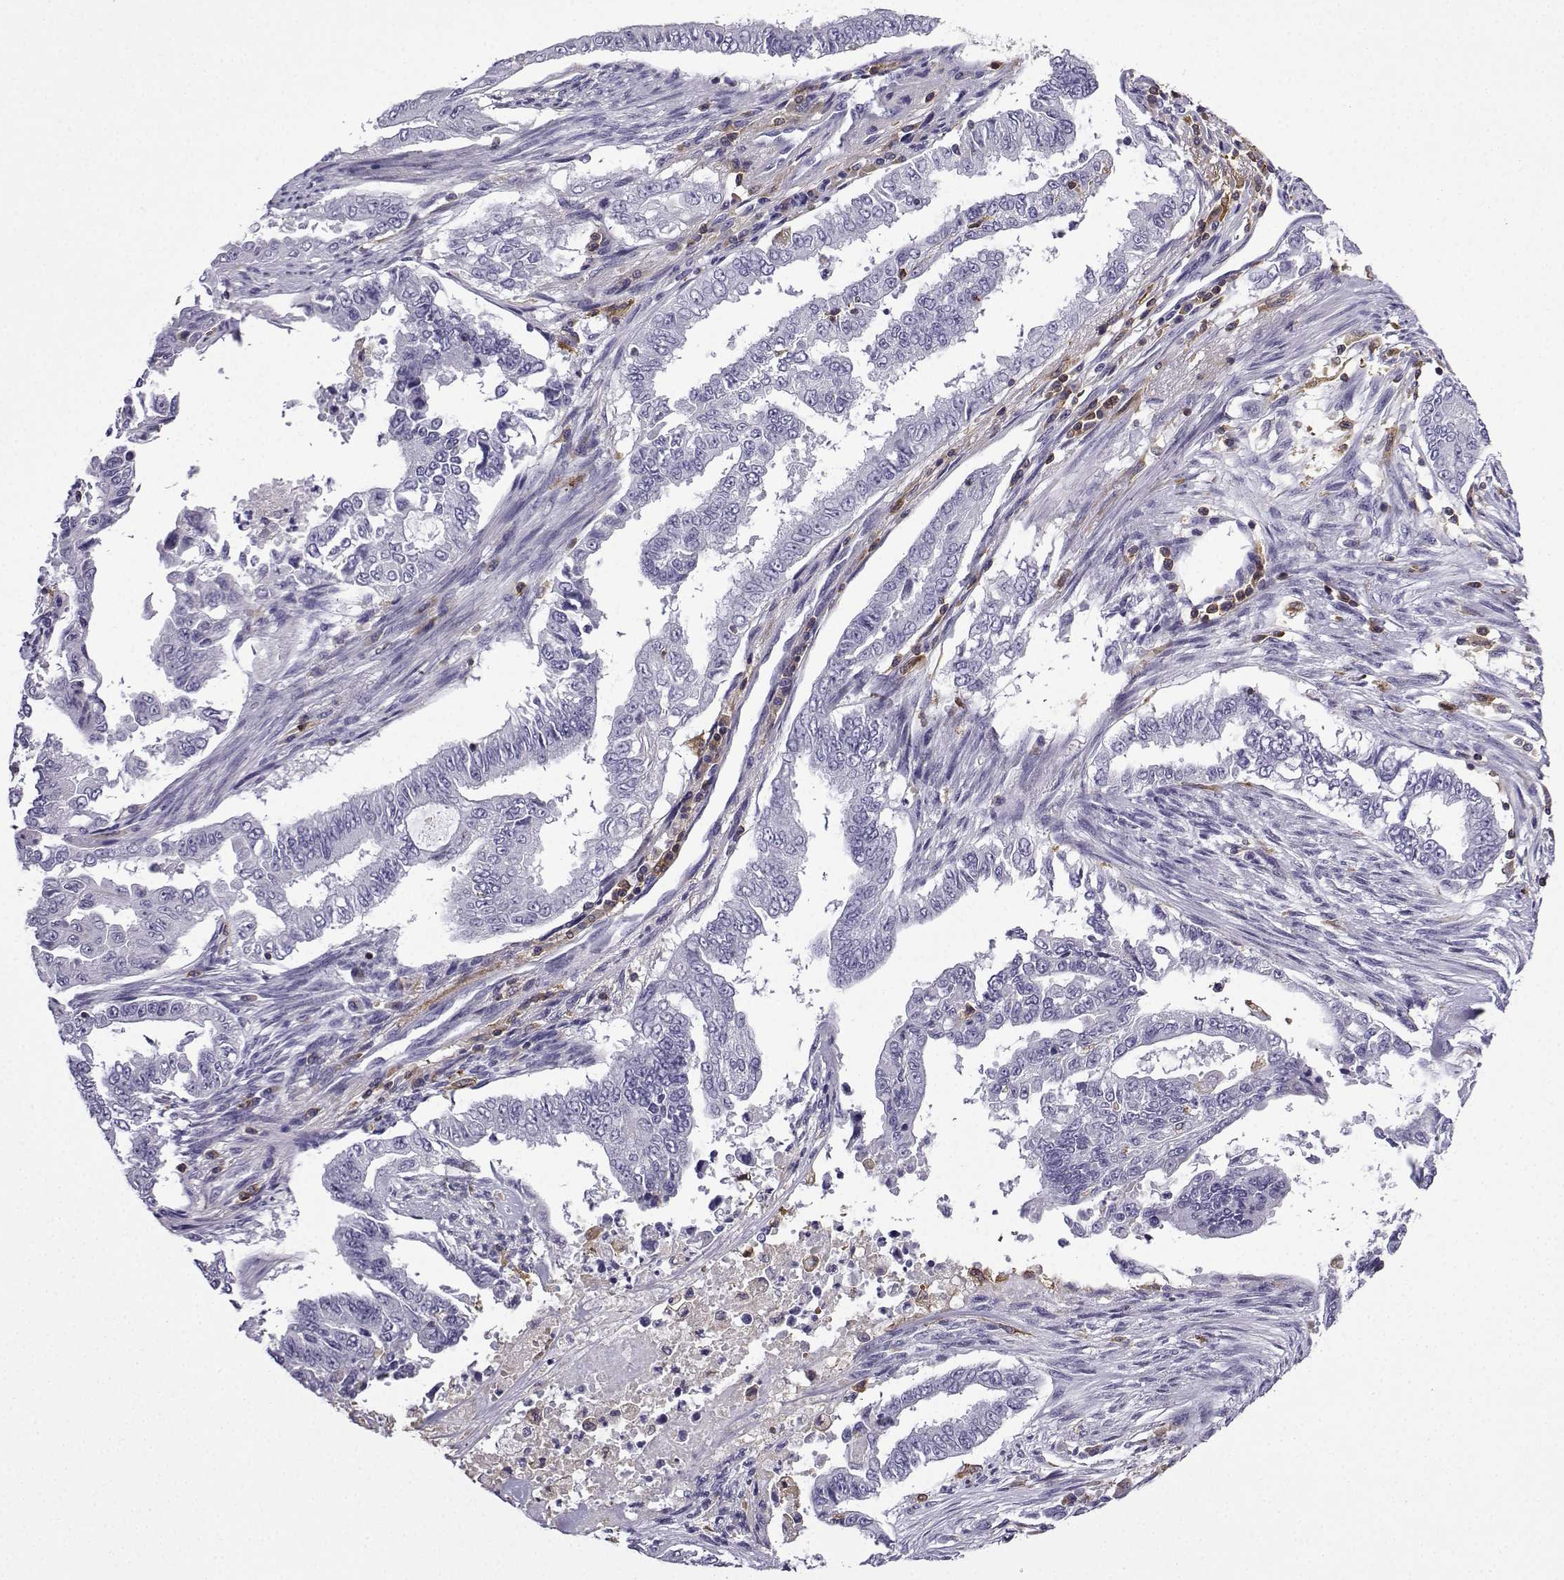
{"staining": {"intensity": "negative", "quantity": "none", "location": "none"}, "tissue": "endometrial cancer", "cell_type": "Tumor cells", "image_type": "cancer", "snomed": [{"axis": "morphology", "description": "Adenocarcinoma, NOS"}, {"axis": "topography", "description": "Uterus"}], "caption": "Histopathology image shows no significant protein positivity in tumor cells of endometrial adenocarcinoma.", "gene": "DOCK10", "patient": {"sex": "female", "age": 59}}